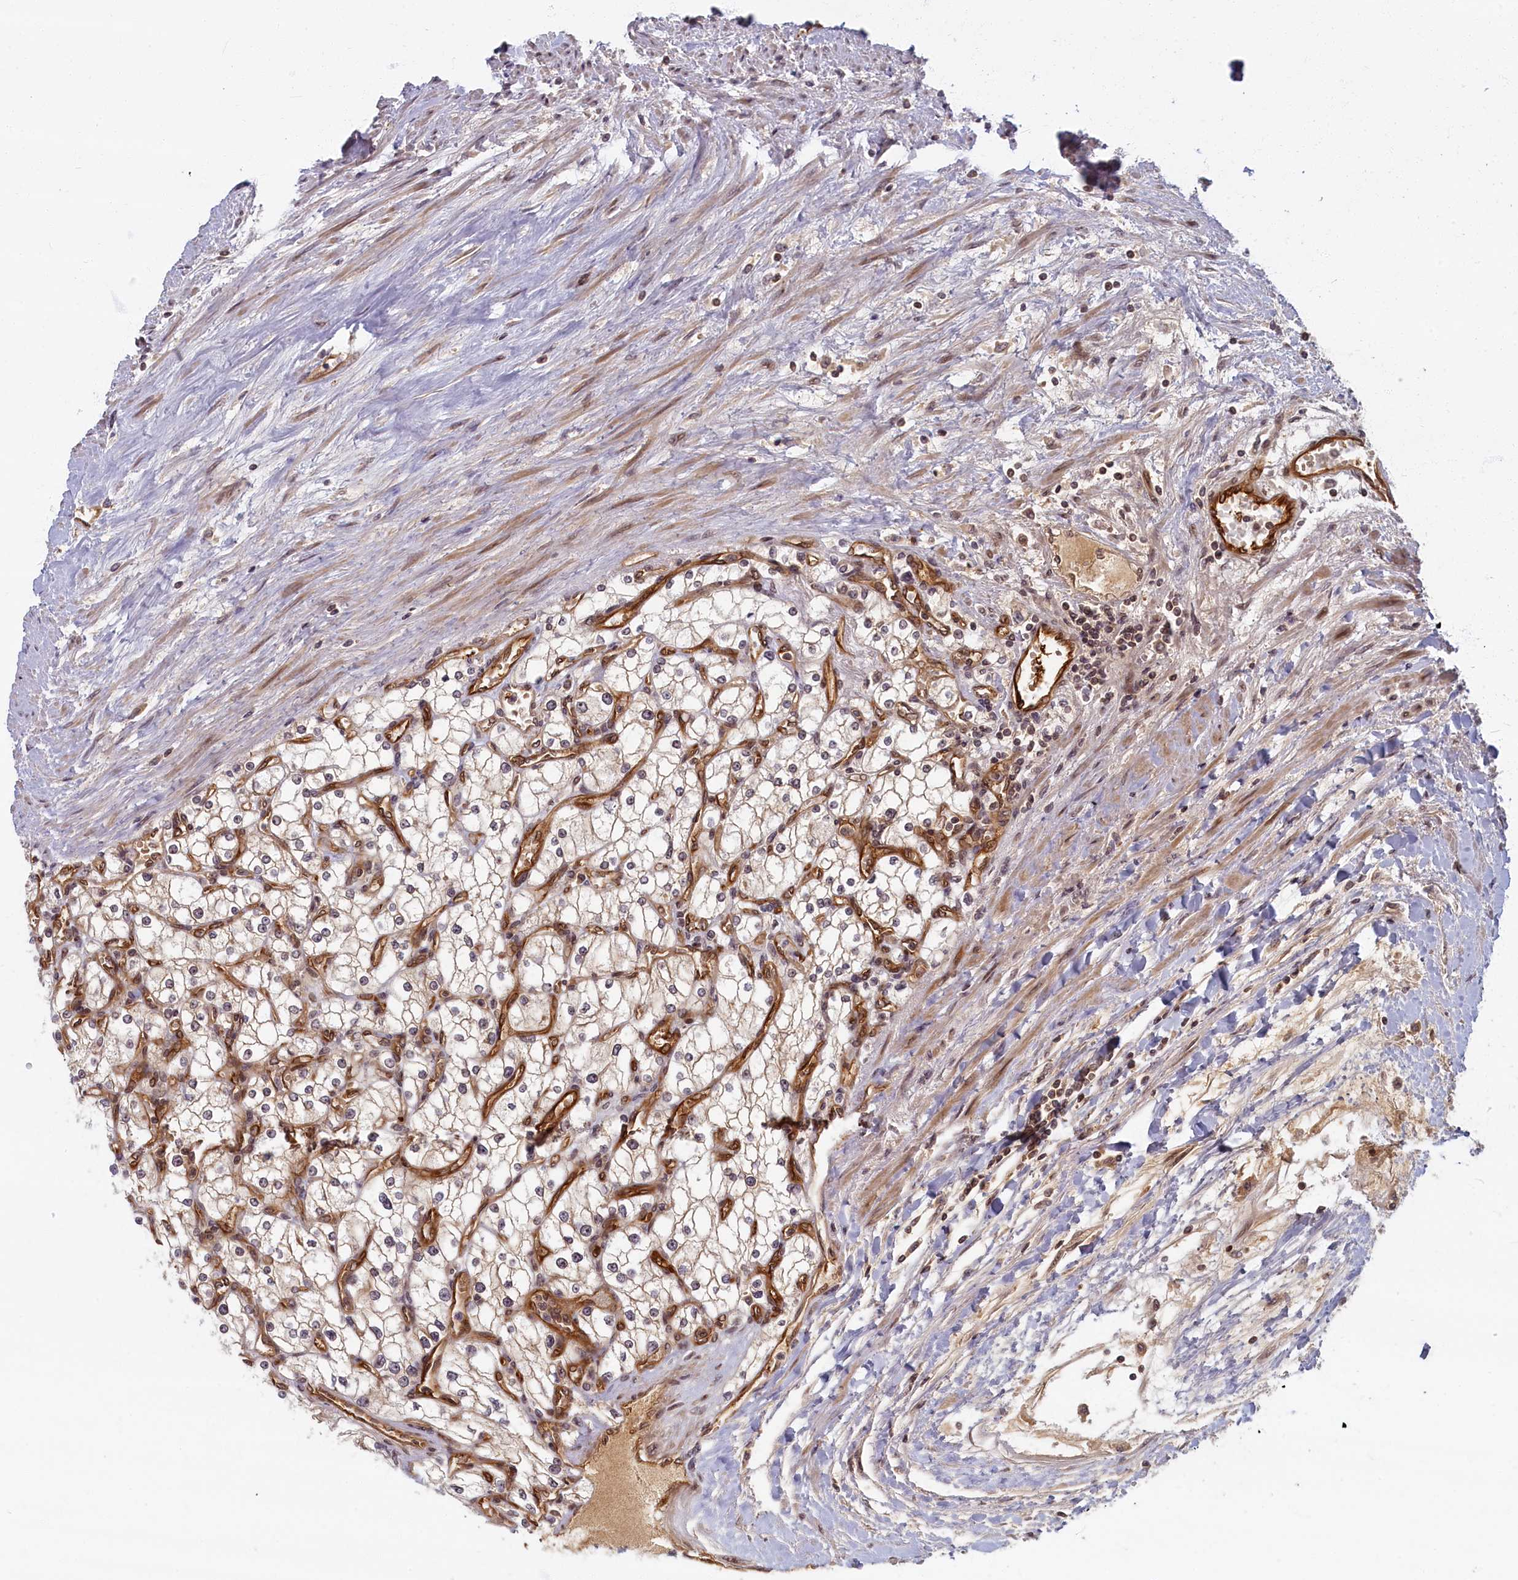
{"staining": {"intensity": "weak", "quantity": "25%-75%", "location": "cytoplasmic/membranous,nuclear"}, "tissue": "renal cancer", "cell_type": "Tumor cells", "image_type": "cancer", "snomed": [{"axis": "morphology", "description": "Adenocarcinoma, NOS"}, {"axis": "topography", "description": "Kidney"}], "caption": "Renal cancer (adenocarcinoma) stained with IHC exhibits weak cytoplasmic/membranous and nuclear expression in about 25%-75% of tumor cells. The staining was performed using DAB (3,3'-diaminobenzidine), with brown indicating positive protein expression. Nuclei are stained blue with hematoxylin.", "gene": "SNRK", "patient": {"sex": "male", "age": 80}}